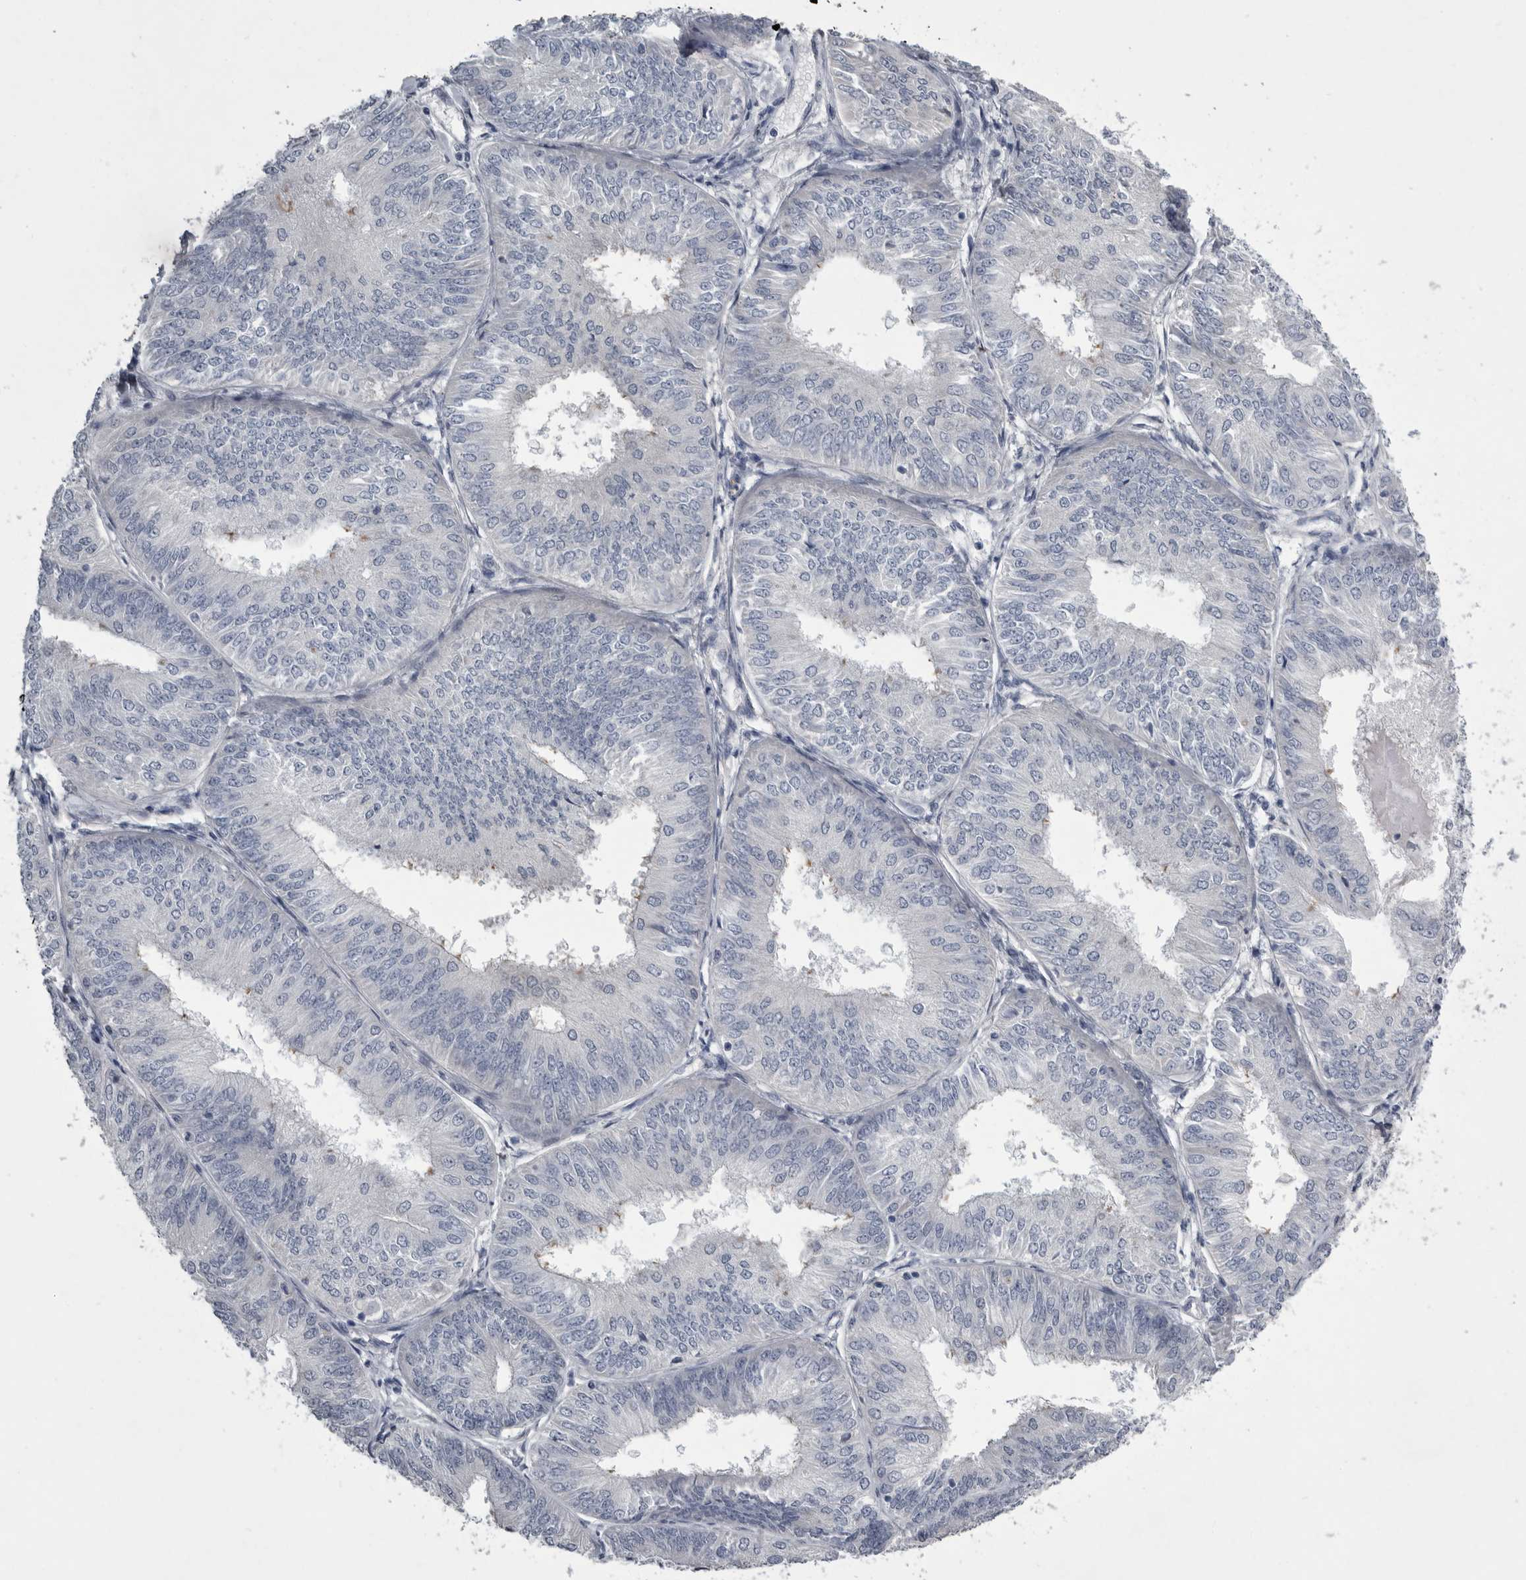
{"staining": {"intensity": "negative", "quantity": "none", "location": "none"}, "tissue": "endometrial cancer", "cell_type": "Tumor cells", "image_type": "cancer", "snomed": [{"axis": "morphology", "description": "Adenocarcinoma, NOS"}, {"axis": "topography", "description": "Endometrium"}], "caption": "The IHC micrograph has no significant staining in tumor cells of endometrial cancer (adenocarcinoma) tissue.", "gene": "CRP", "patient": {"sex": "female", "age": 58}}